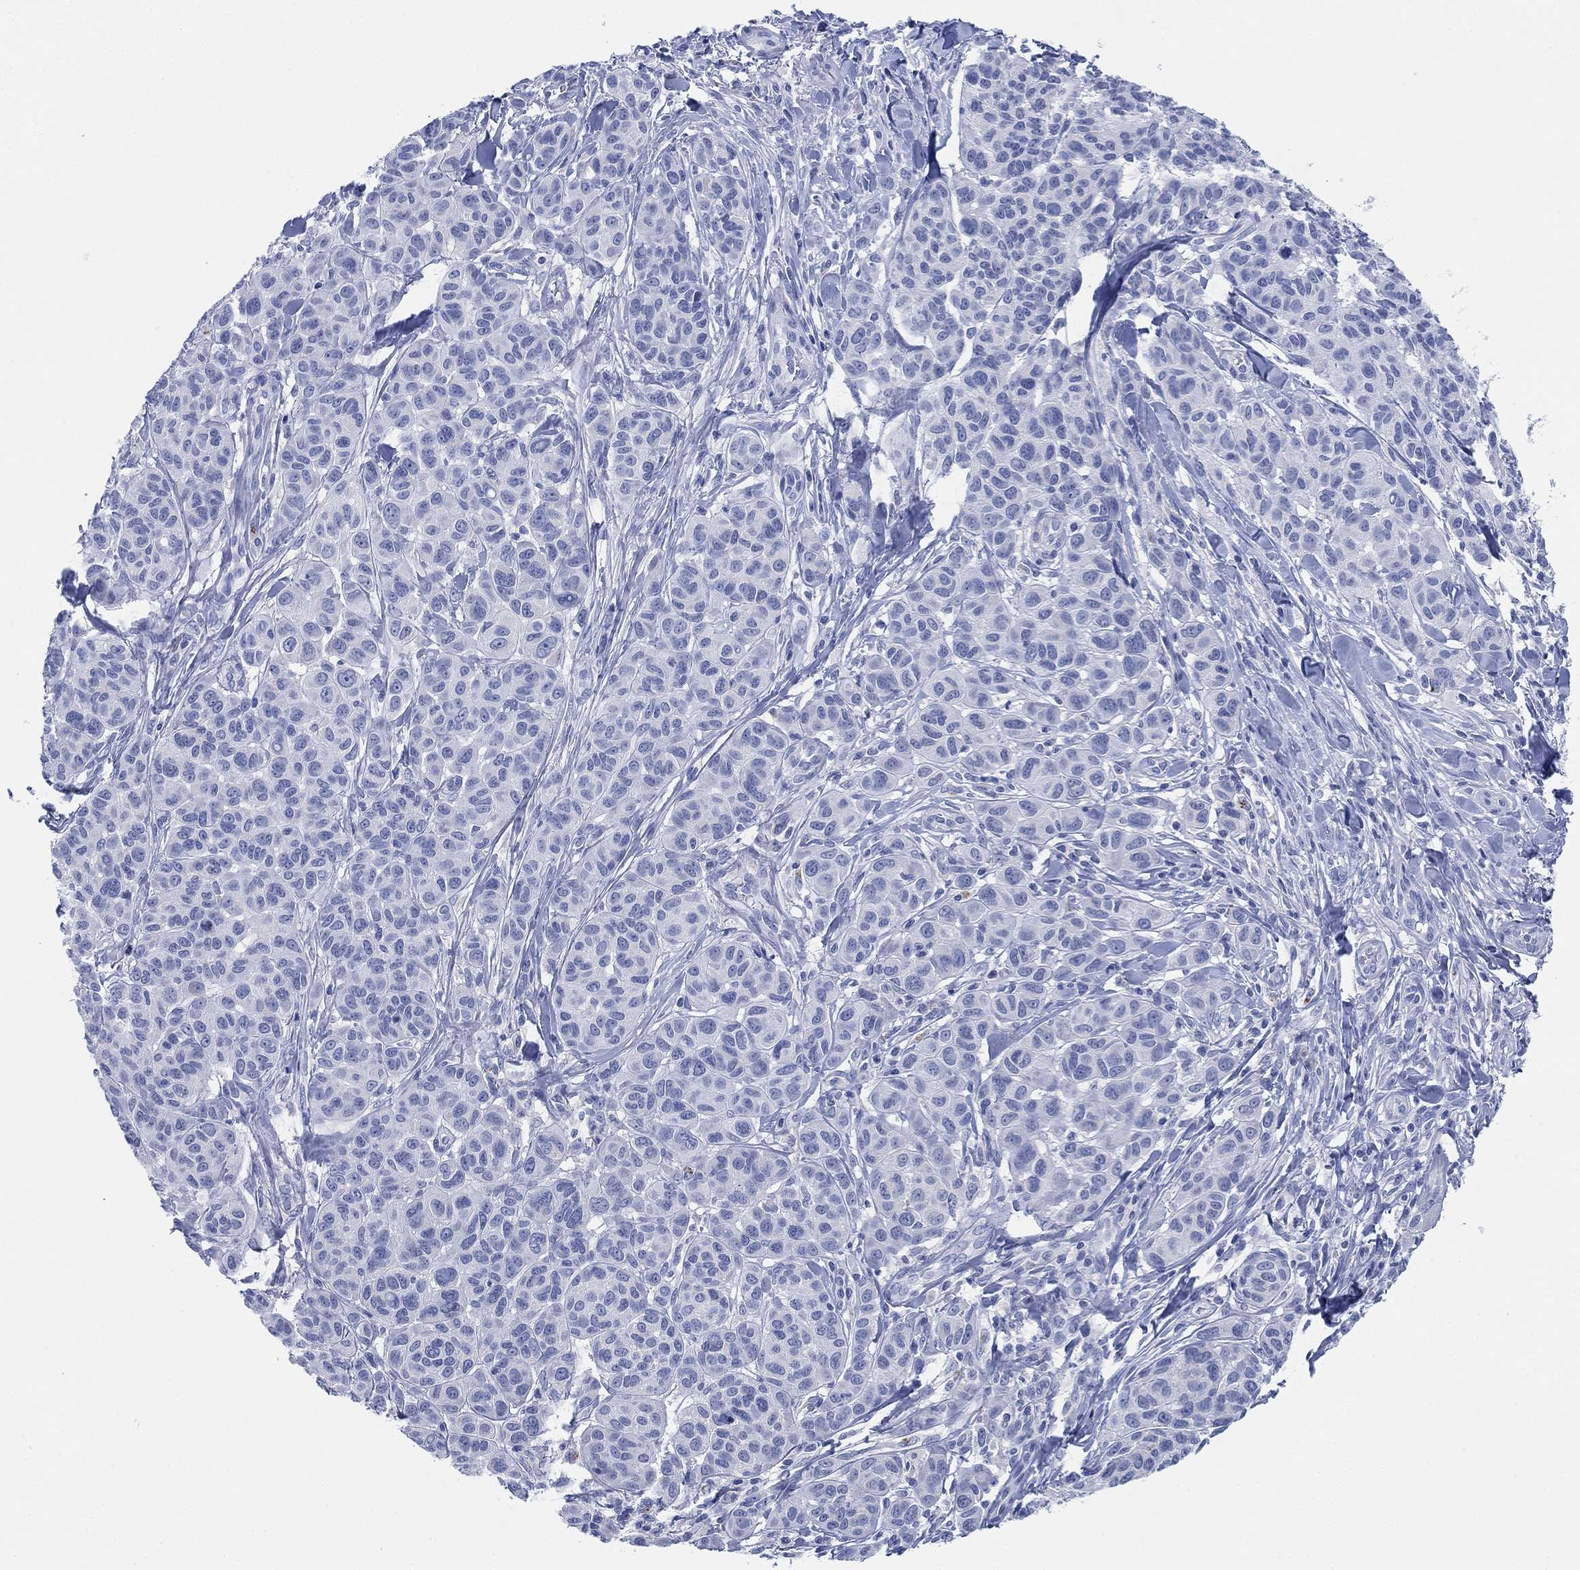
{"staining": {"intensity": "negative", "quantity": "none", "location": "none"}, "tissue": "melanoma", "cell_type": "Tumor cells", "image_type": "cancer", "snomed": [{"axis": "morphology", "description": "Malignant melanoma, NOS"}, {"axis": "topography", "description": "Skin"}], "caption": "Malignant melanoma stained for a protein using IHC displays no positivity tumor cells.", "gene": "ADAD2", "patient": {"sex": "male", "age": 79}}